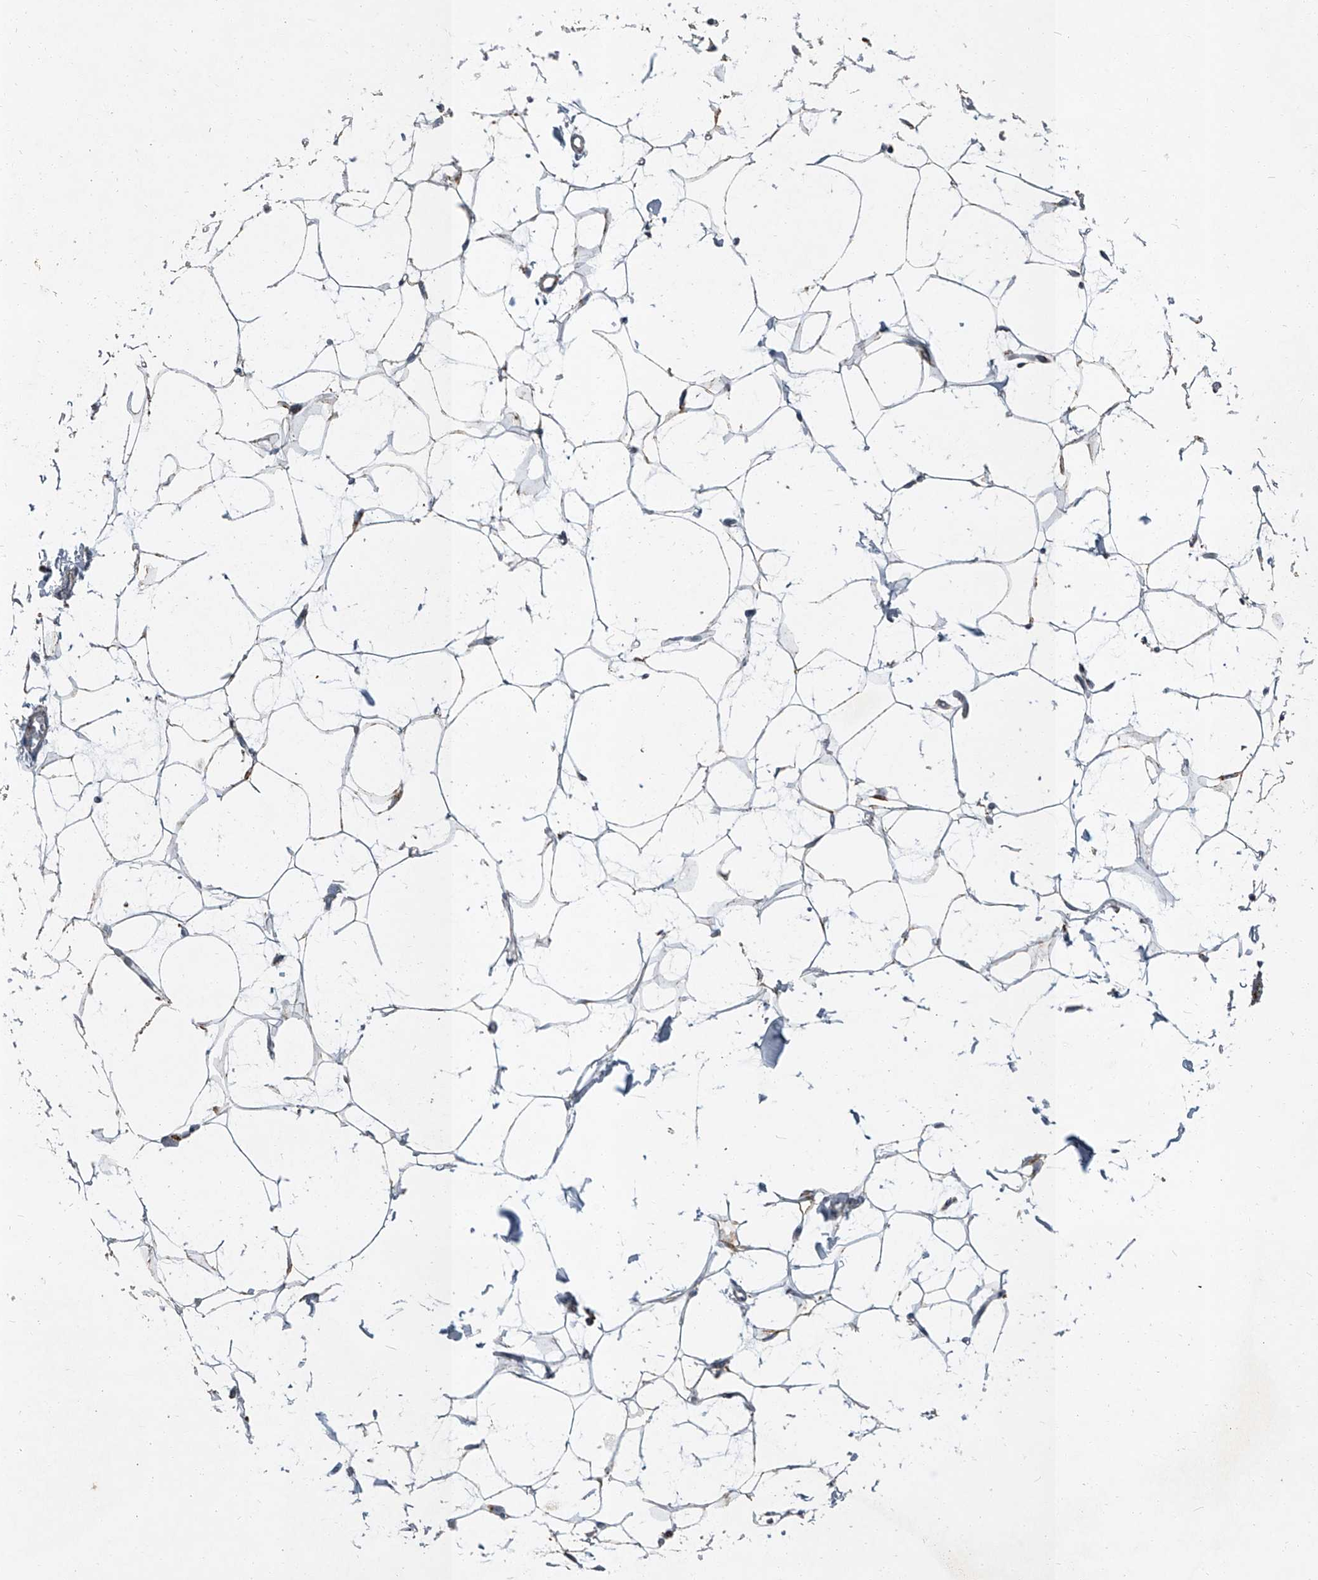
{"staining": {"intensity": "negative", "quantity": "none", "location": "none"}, "tissue": "adipose tissue", "cell_type": "Adipocytes", "image_type": "normal", "snomed": [{"axis": "morphology", "description": "Normal tissue, NOS"}, {"axis": "topography", "description": "Breast"}], "caption": "Immunohistochemistry (IHC) histopathology image of benign adipose tissue: human adipose tissue stained with DAB (3,3'-diaminobenzidine) exhibits no significant protein expression in adipocytes.", "gene": "CHRNA7", "patient": {"sex": "female", "age": 23}}